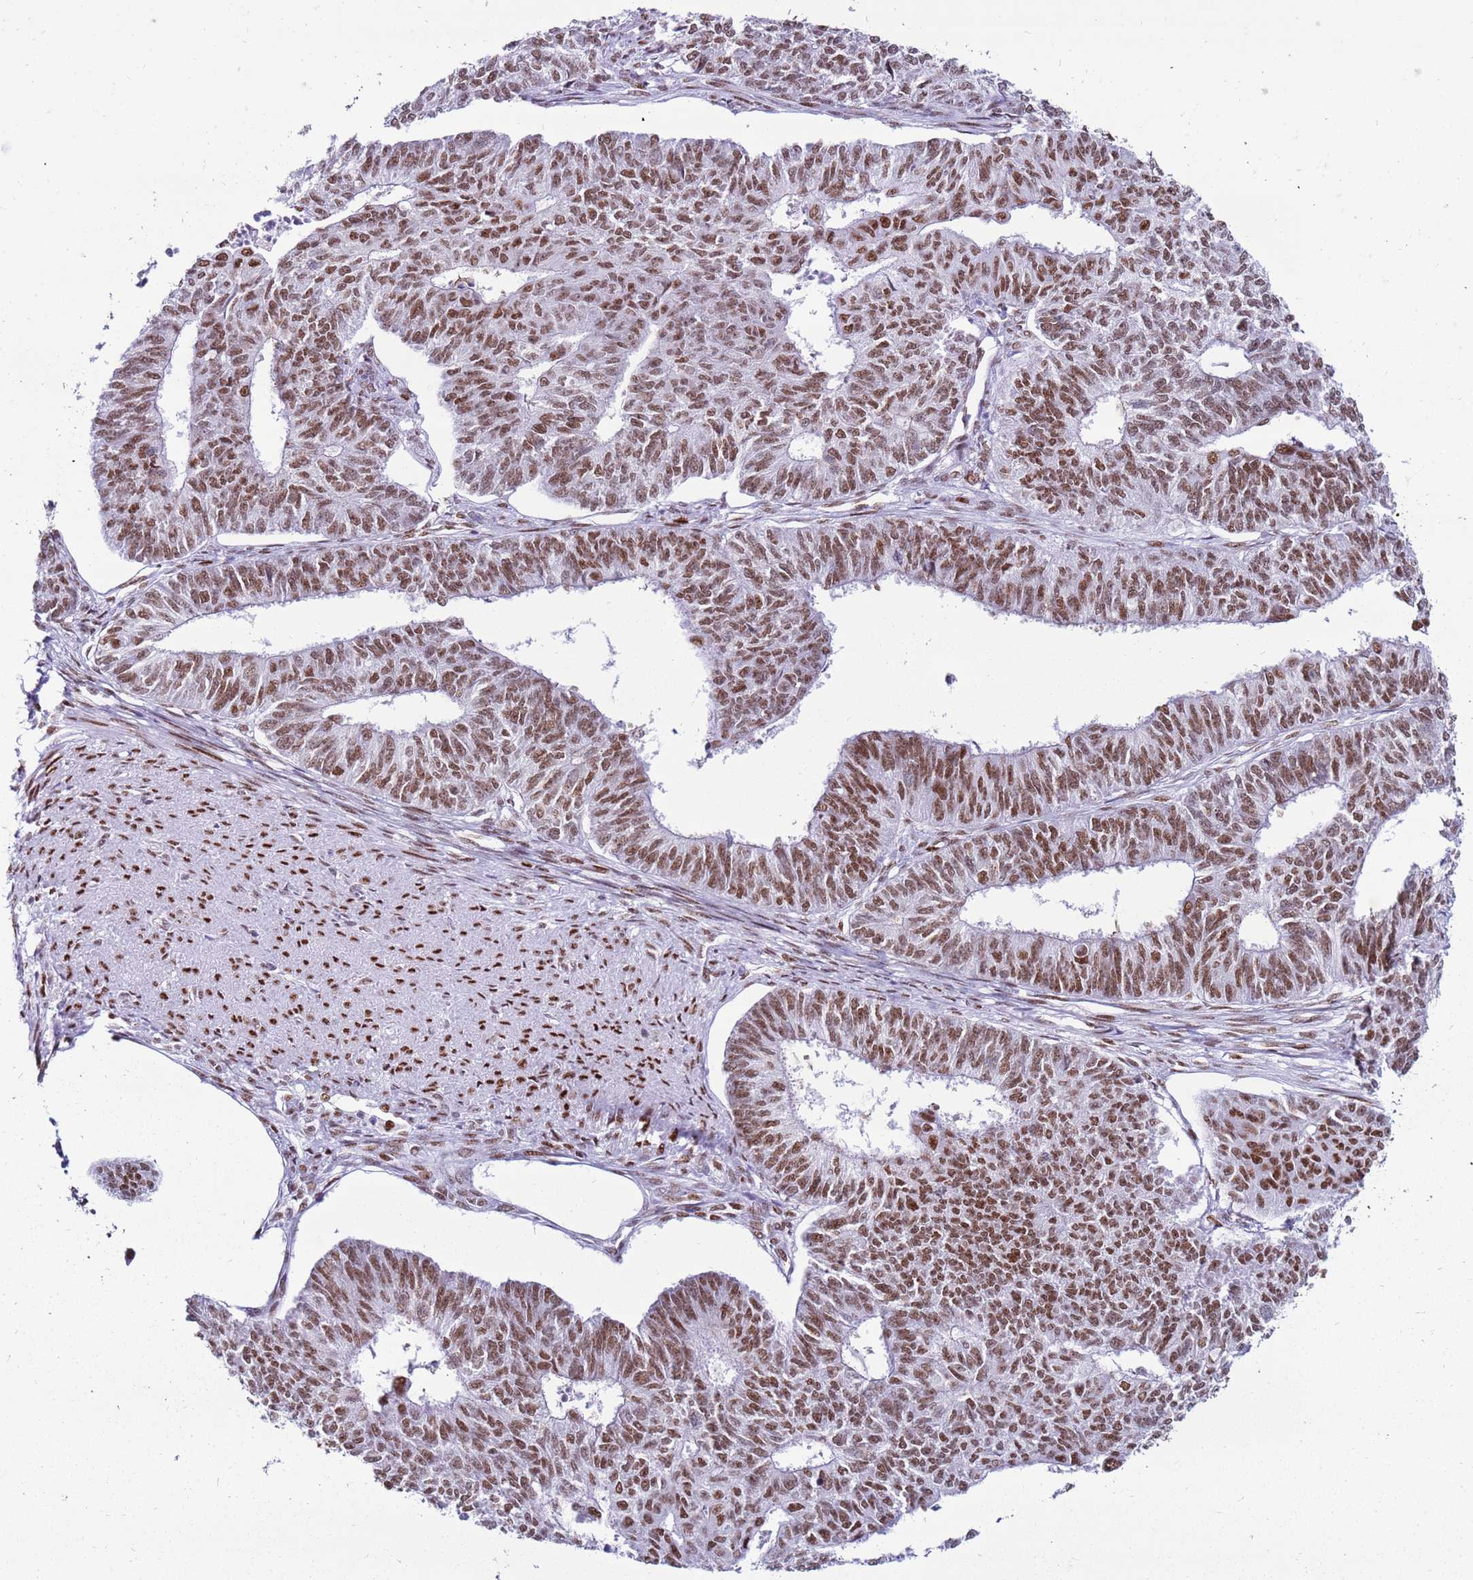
{"staining": {"intensity": "moderate", "quantity": ">75%", "location": "nuclear"}, "tissue": "endometrial cancer", "cell_type": "Tumor cells", "image_type": "cancer", "snomed": [{"axis": "morphology", "description": "Adenocarcinoma, NOS"}, {"axis": "topography", "description": "Endometrium"}], "caption": "Protein expression analysis of human endometrial adenocarcinoma reveals moderate nuclear positivity in about >75% of tumor cells.", "gene": "KPNA4", "patient": {"sex": "female", "age": 32}}